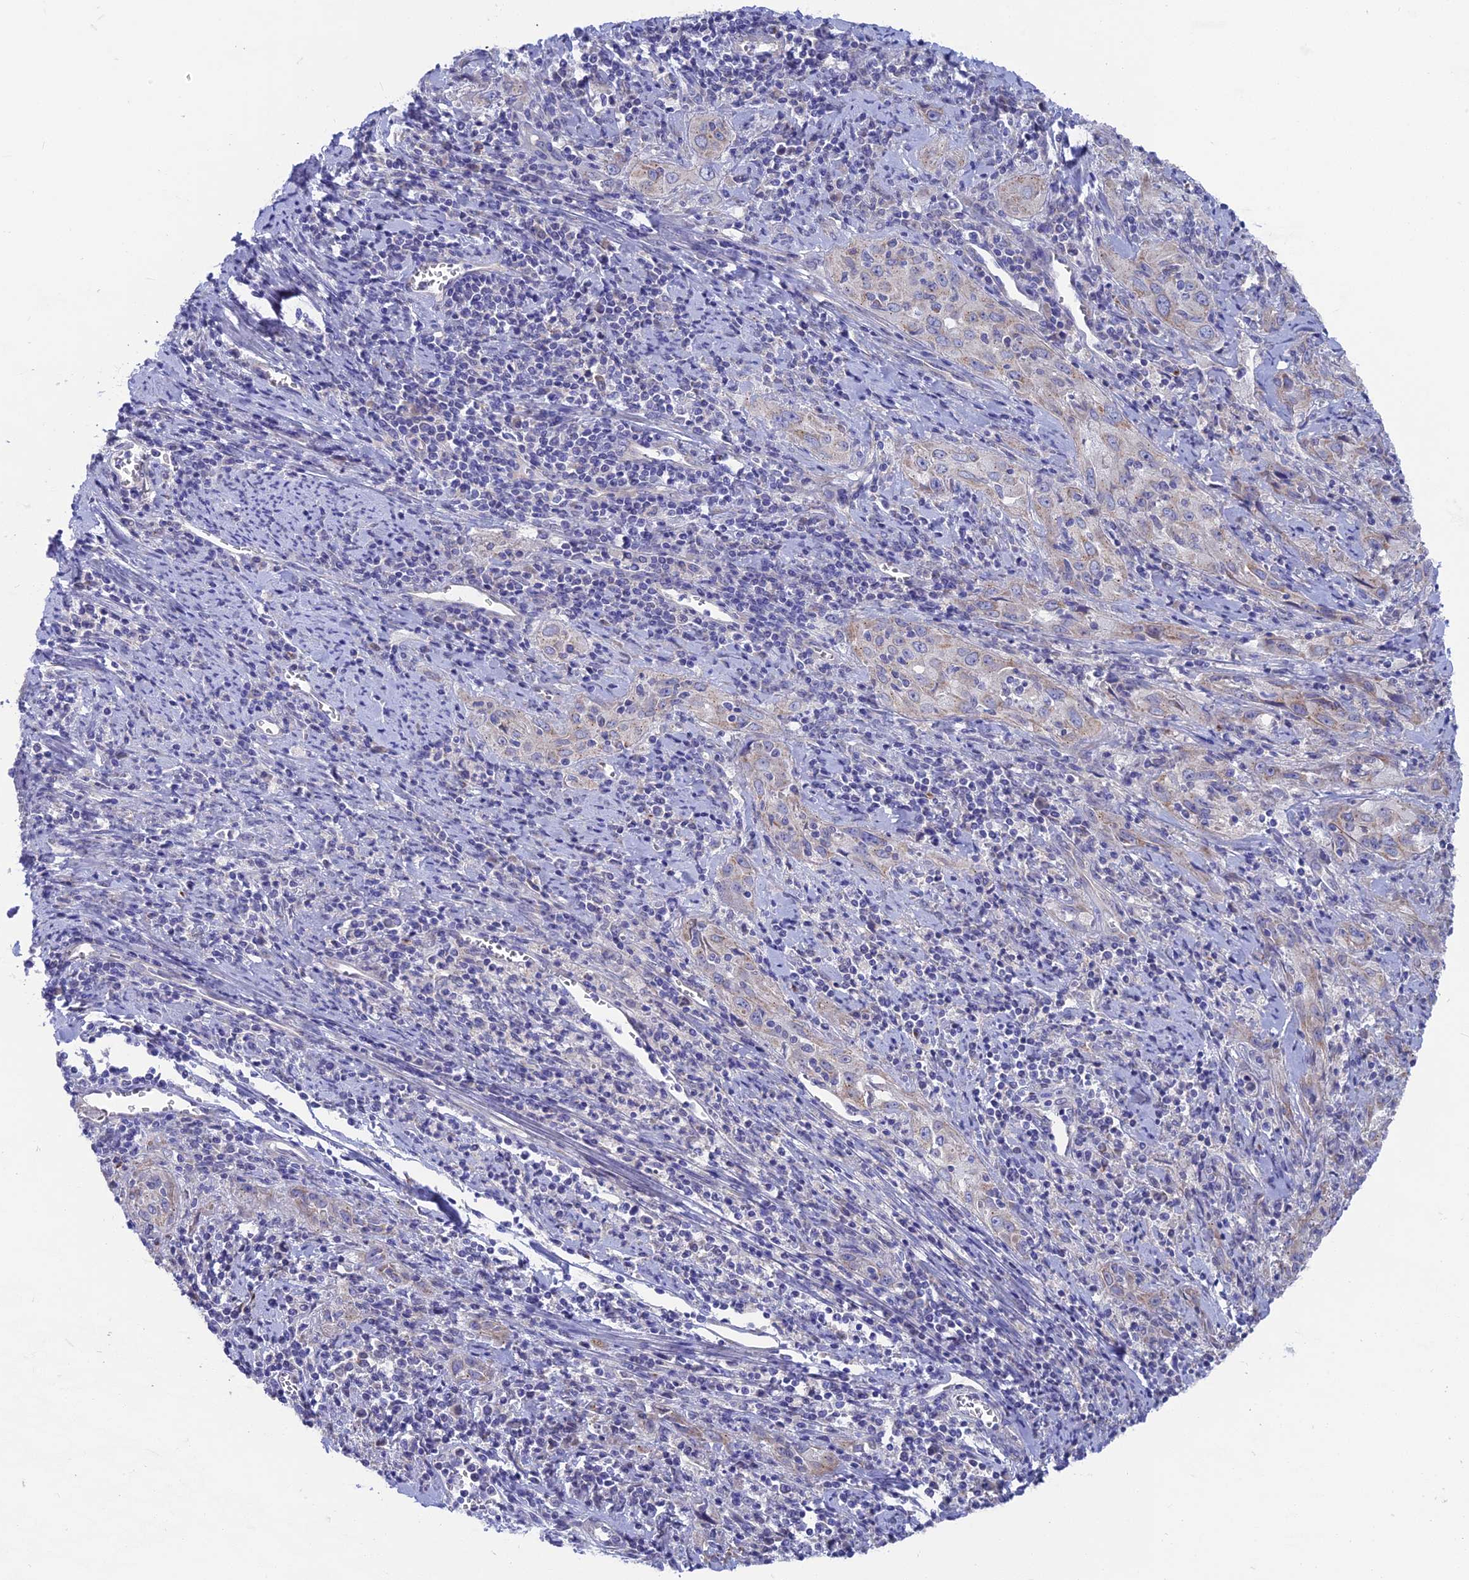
{"staining": {"intensity": "negative", "quantity": "none", "location": "none"}, "tissue": "cervical cancer", "cell_type": "Tumor cells", "image_type": "cancer", "snomed": [{"axis": "morphology", "description": "Squamous cell carcinoma, NOS"}, {"axis": "topography", "description": "Cervix"}], "caption": "Tumor cells are negative for brown protein staining in cervical squamous cell carcinoma.", "gene": "AK4", "patient": {"sex": "female", "age": 57}}